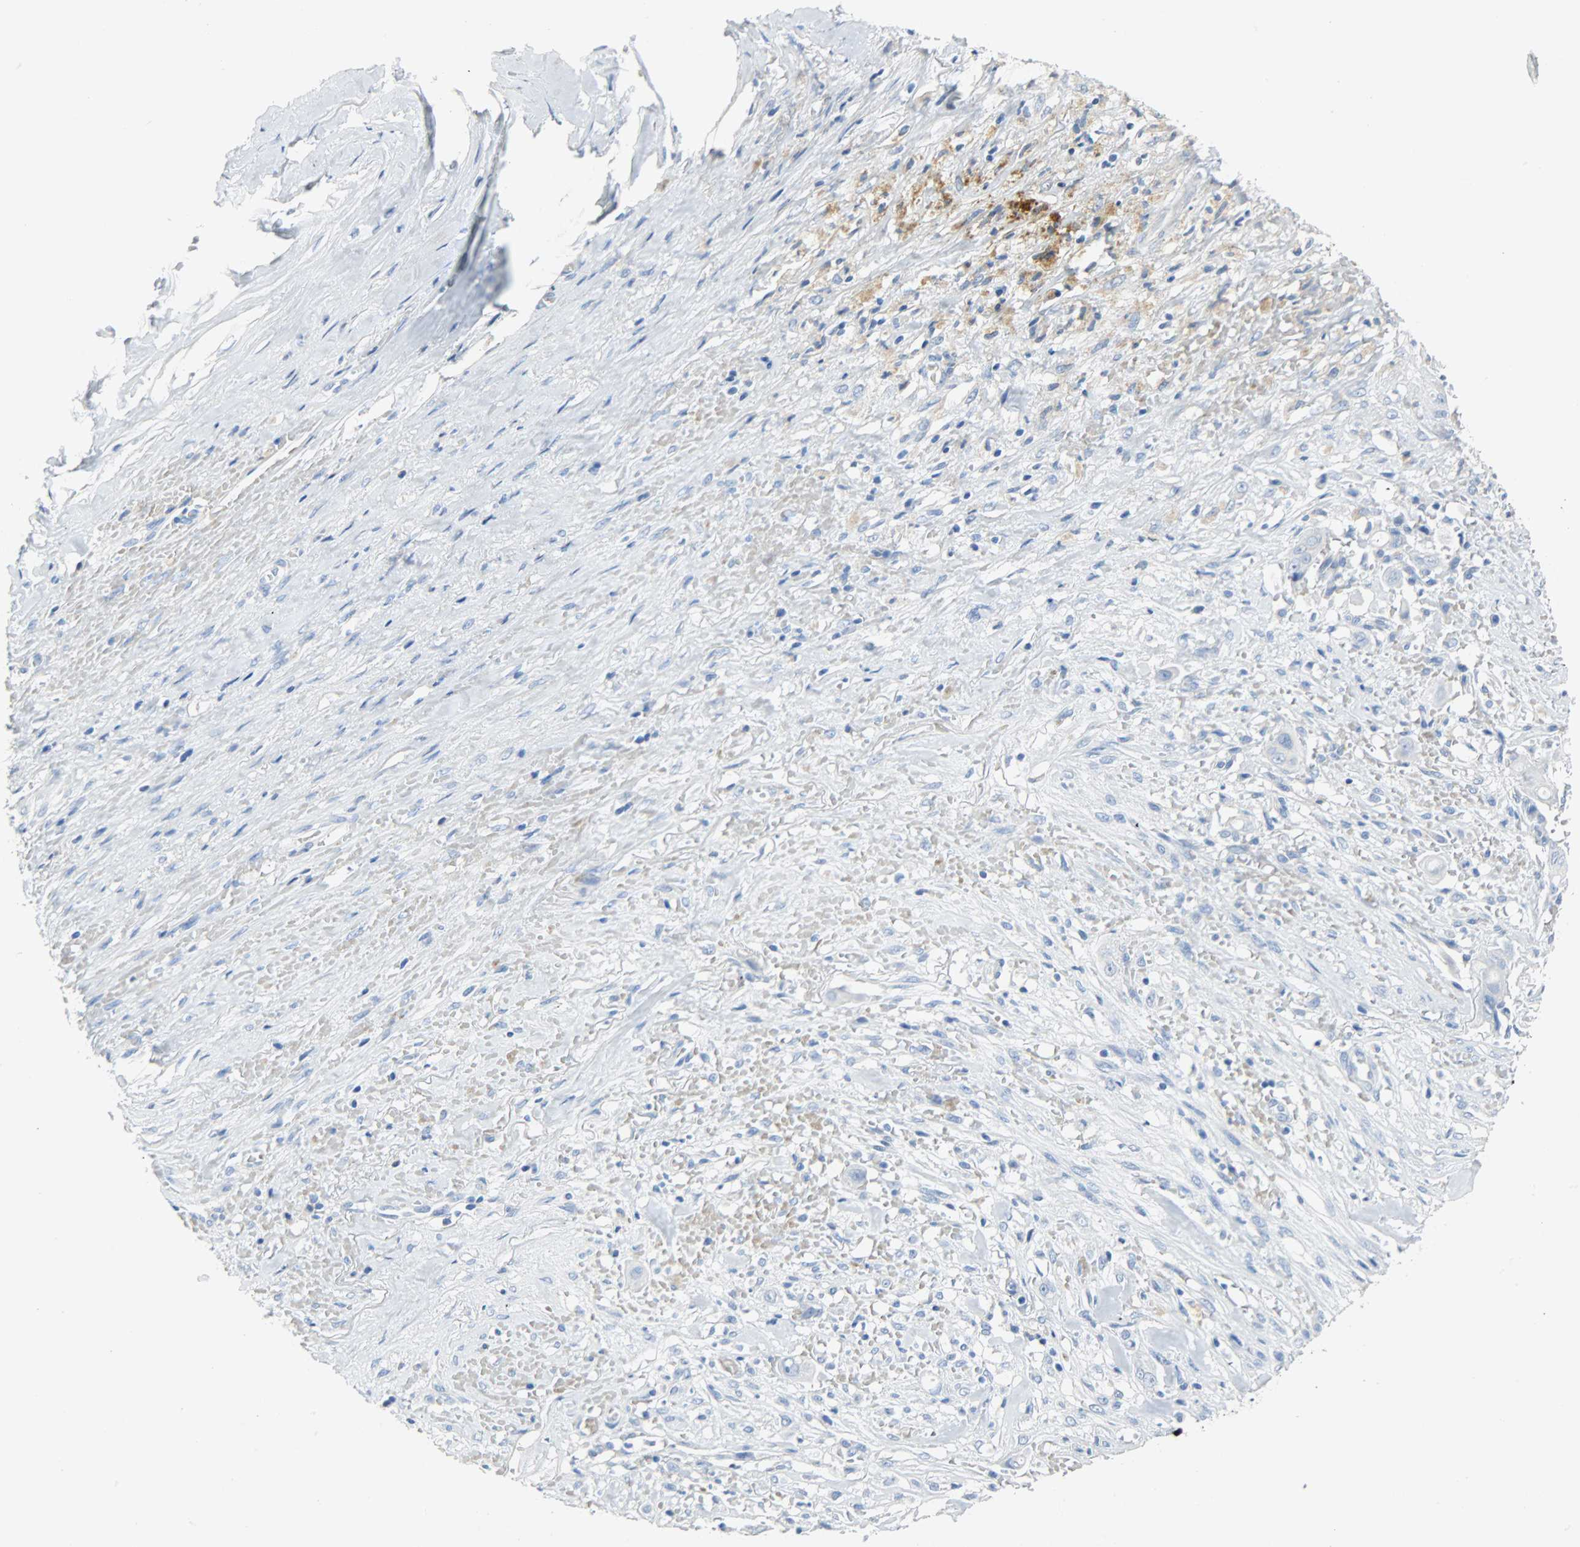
{"staining": {"intensity": "negative", "quantity": "none", "location": "none"}, "tissue": "liver cancer", "cell_type": "Tumor cells", "image_type": "cancer", "snomed": [{"axis": "morphology", "description": "Cholangiocarcinoma"}, {"axis": "topography", "description": "Liver"}], "caption": "This is an IHC photomicrograph of human liver cancer (cholangiocarcinoma). There is no staining in tumor cells.", "gene": "CA3", "patient": {"sex": "female", "age": 70}}